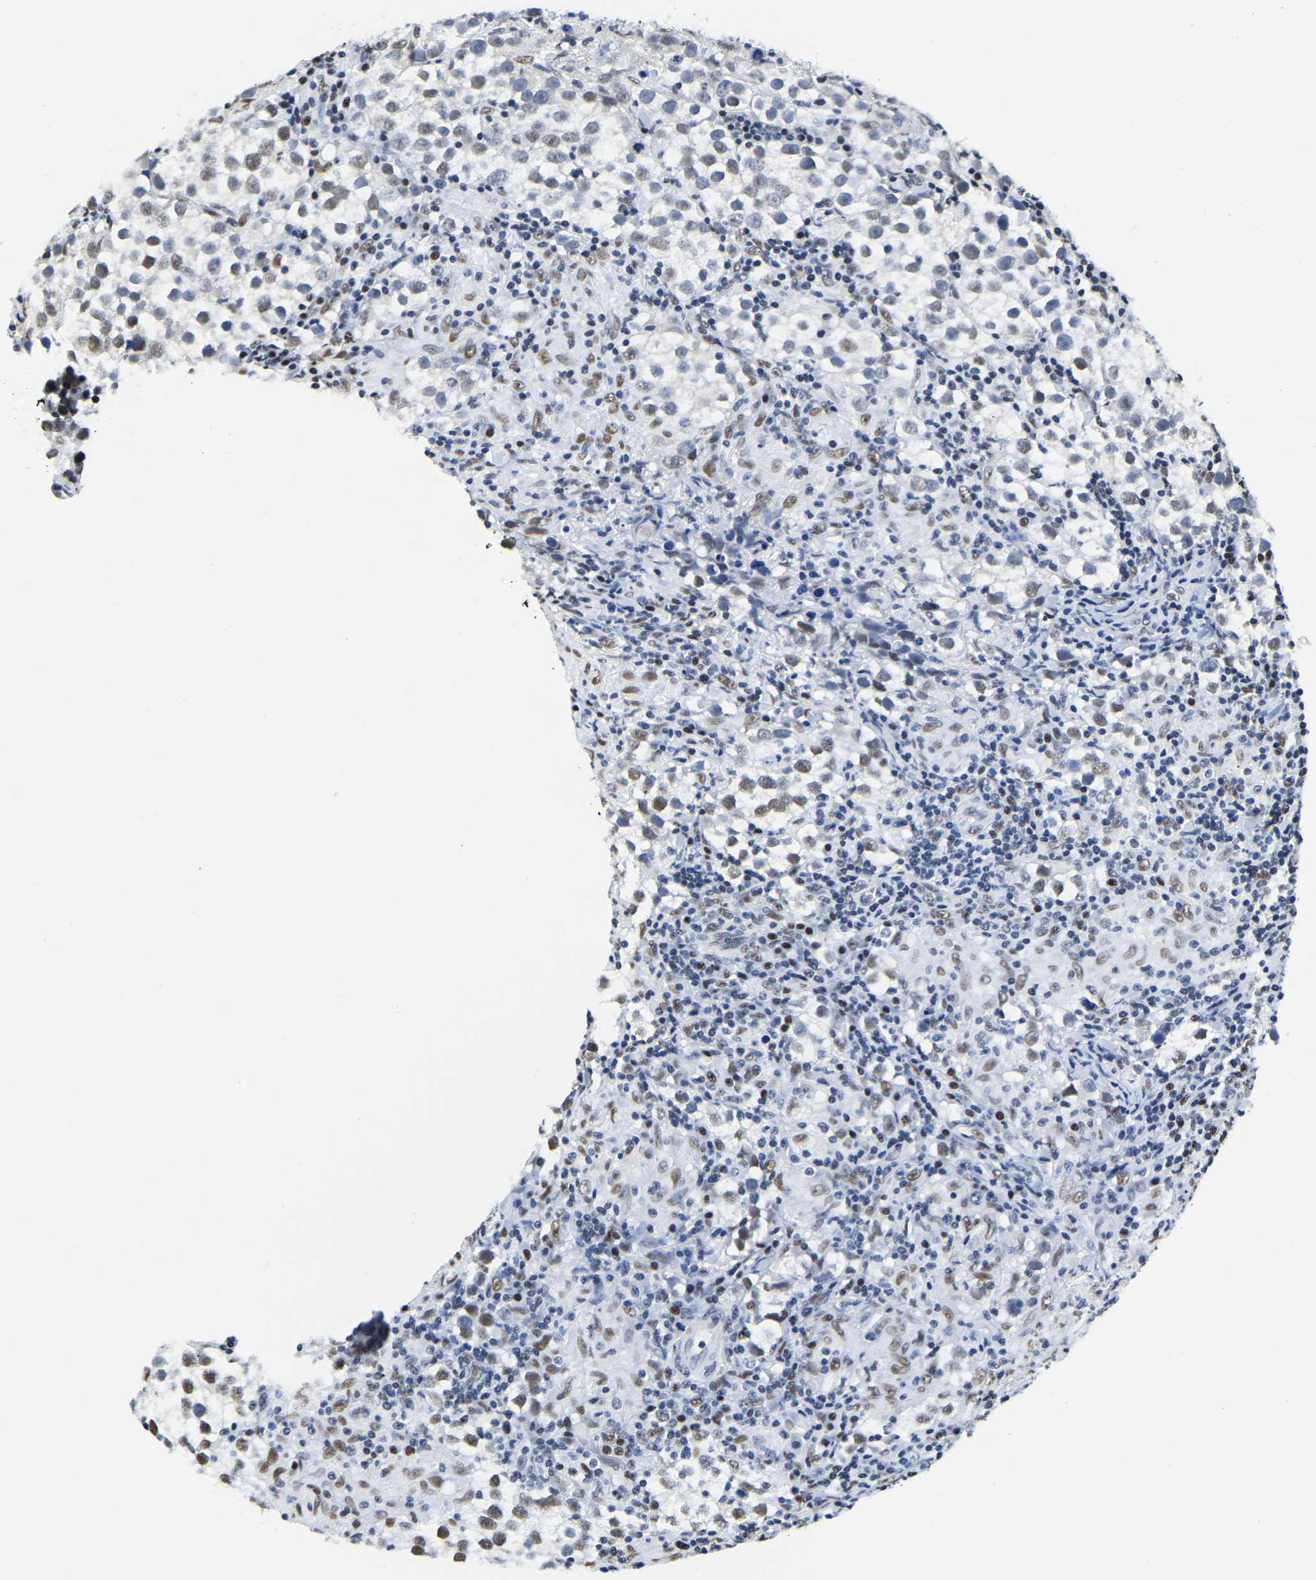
{"staining": {"intensity": "weak", "quantity": "25%-75%", "location": "nuclear"}, "tissue": "testis cancer", "cell_type": "Tumor cells", "image_type": "cancer", "snomed": [{"axis": "morphology", "description": "Seminoma, NOS"}, {"axis": "morphology", "description": "Carcinoma, Embryonal, NOS"}, {"axis": "topography", "description": "Testis"}], "caption": "A micrograph of human testis cancer stained for a protein exhibits weak nuclear brown staining in tumor cells. The protein is stained brown, and the nuclei are stained in blue (DAB (3,3'-diaminobenzidine) IHC with brightfield microscopy, high magnification).", "gene": "UBA1", "patient": {"sex": "male", "age": 36}}